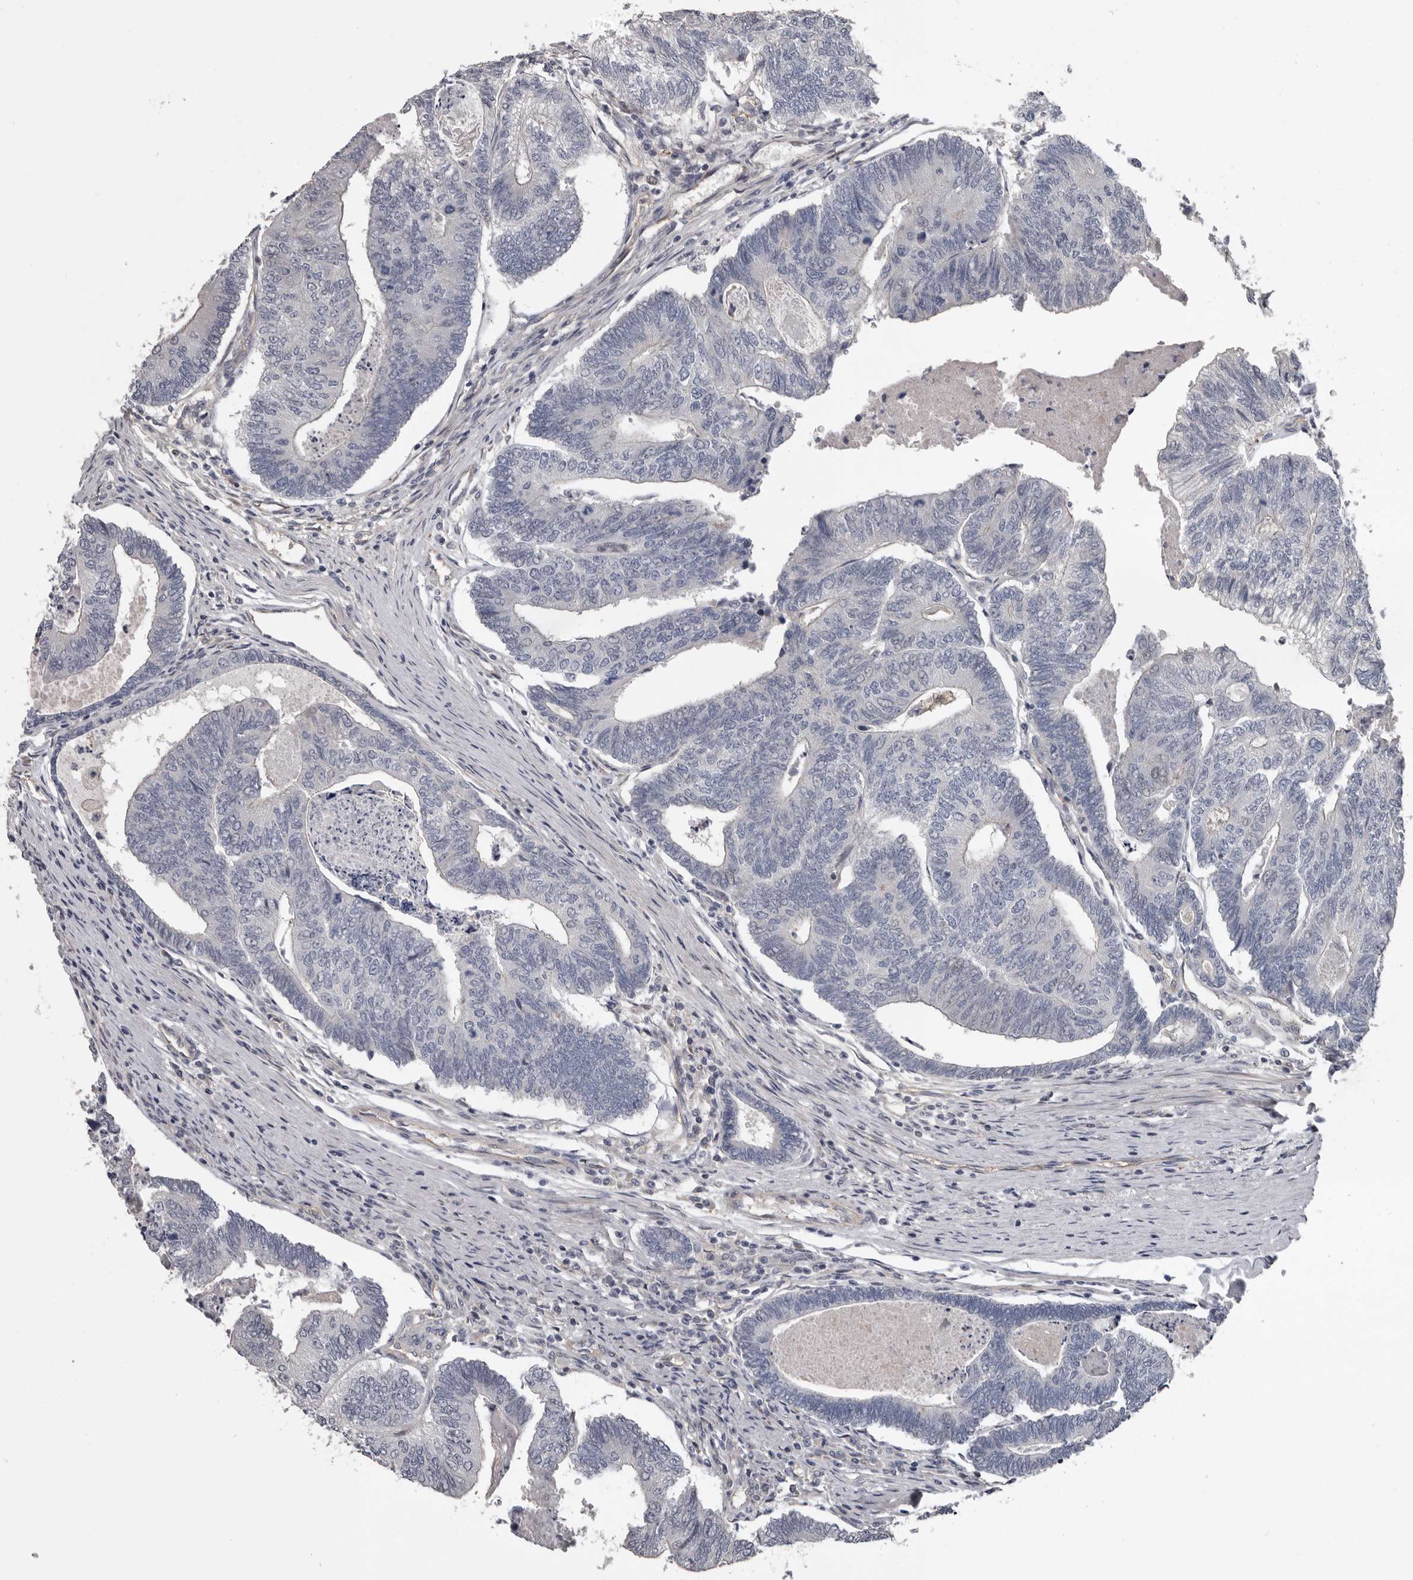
{"staining": {"intensity": "negative", "quantity": "none", "location": "none"}, "tissue": "colorectal cancer", "cell_type": "Tumor cells", "image_type": "cancer", "snomed": [{"axis": "morphology", "description": "Adenocarcinoma, NOS"}, {"axis": "topography", "description": "Colon"}], "caption": "The micrograph exhibits no staining of tumor cells in colorectal adenocarcinoma. Brightfield microscopy of immunohistochemistry (IHC) stained with DAB (3,3'-diaminobenzidine) (brown) and hematoxylin (blue), captured at high magnification.", "gene": "RNF217", "patient": {"sex": "female", "age": 67}}